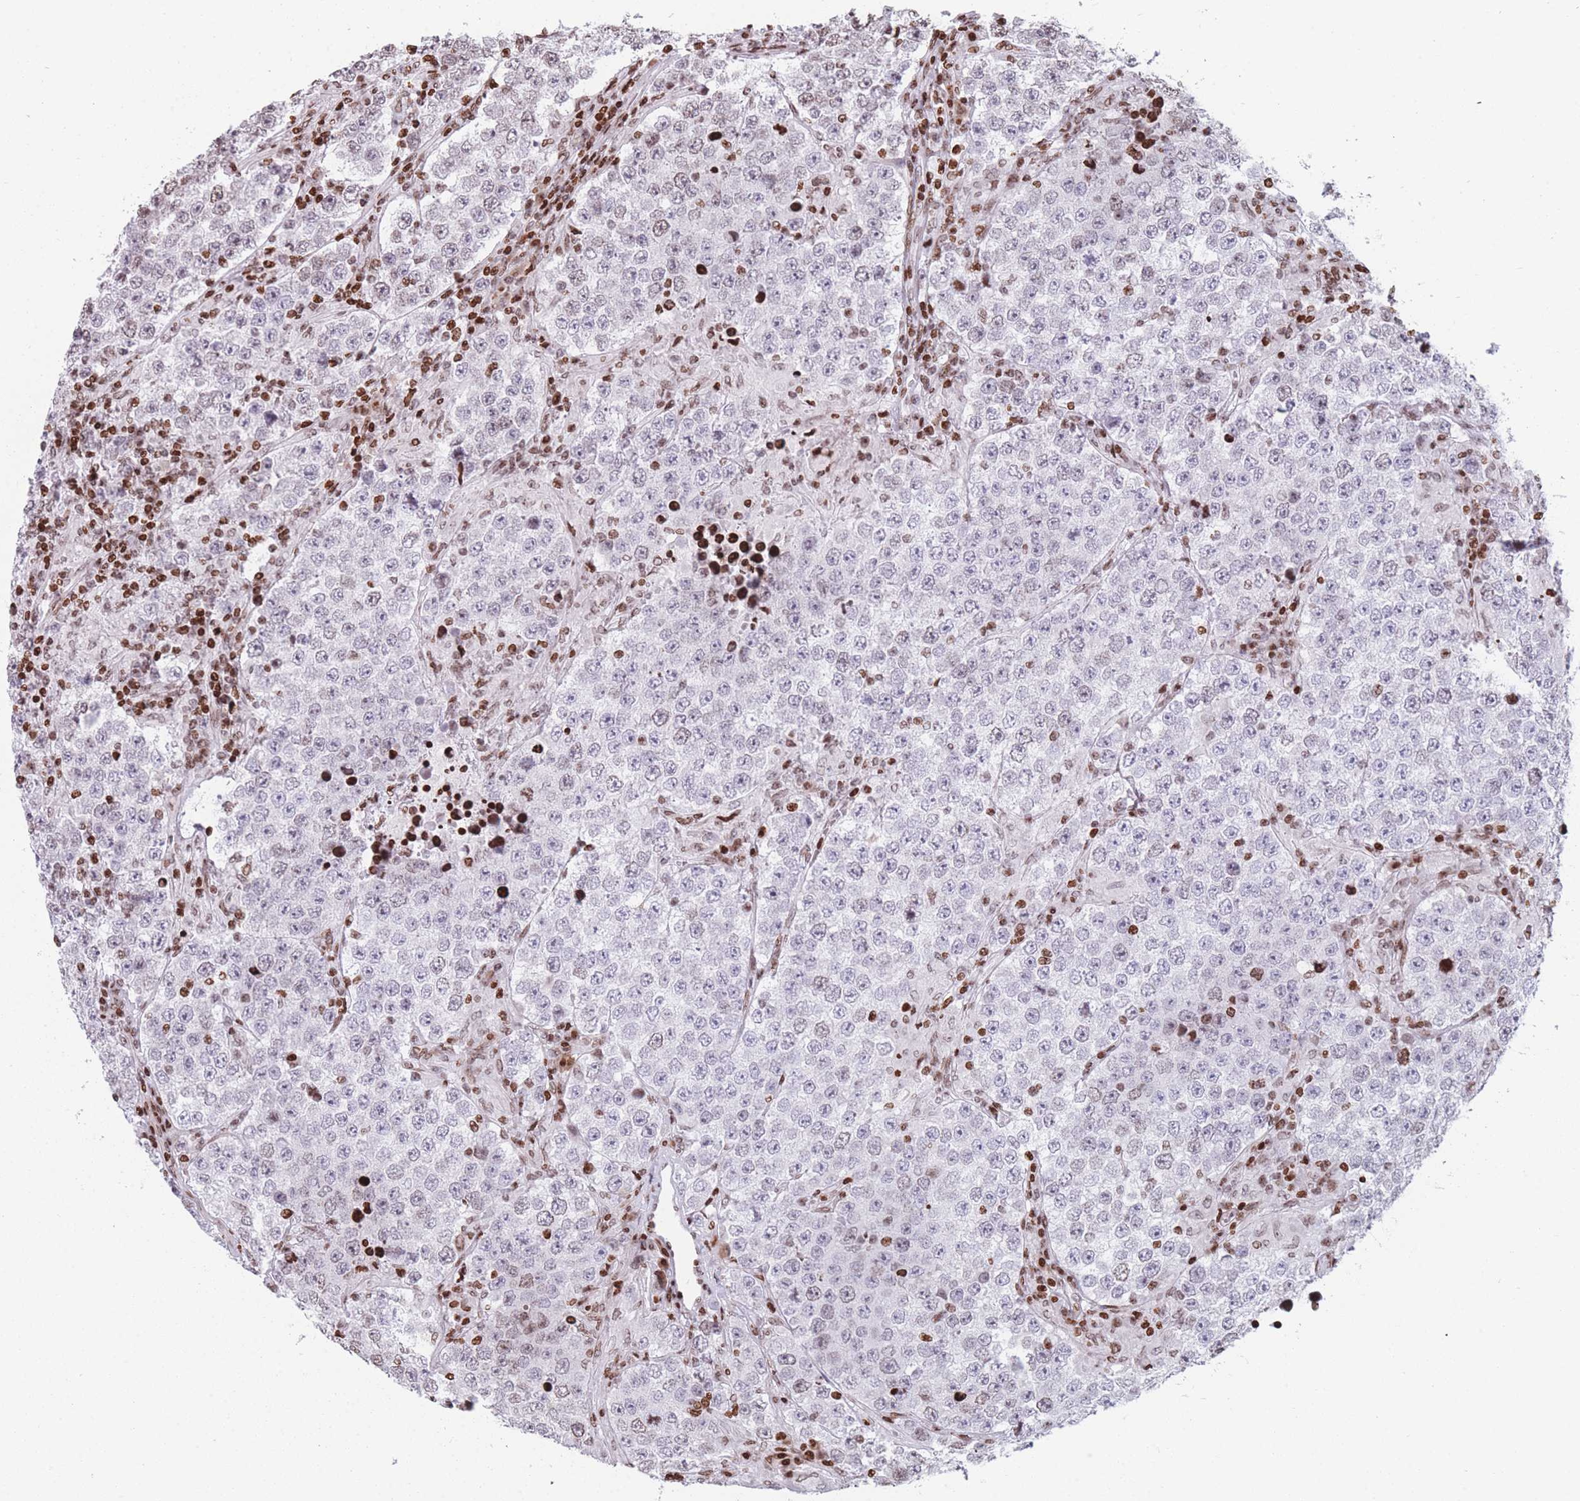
{"staining": {"intensity": "weak", "quantity": "25%-75%", "location": "nuclear"}, "tissue": "testis cancer", "cell_type": "Tumor cells", "image_type": "cancer", "snomed": [{"axis": "morphology", "description": "Normal tissue, NOS"}, {"axis": "morphology", "description": "Urothelial carcinoma, High grade"}, {"axis": "morphology", "description": "Seminoma, NOS"}, {"axis": "morphology", "description": "Carcinoma, Embryonal, NOS"}, {"axis": "topography", "description": "Urinary bladder"}, {"axis": "topography", "description": "Testis"}], "caption": "A histopathology image of human embryonal carcinoma (testis) stained for a protein reveals weak nuclear brown staining in tumor cells.", "gene": "AK9", "patient": {"sex": "male", "age": 41}}